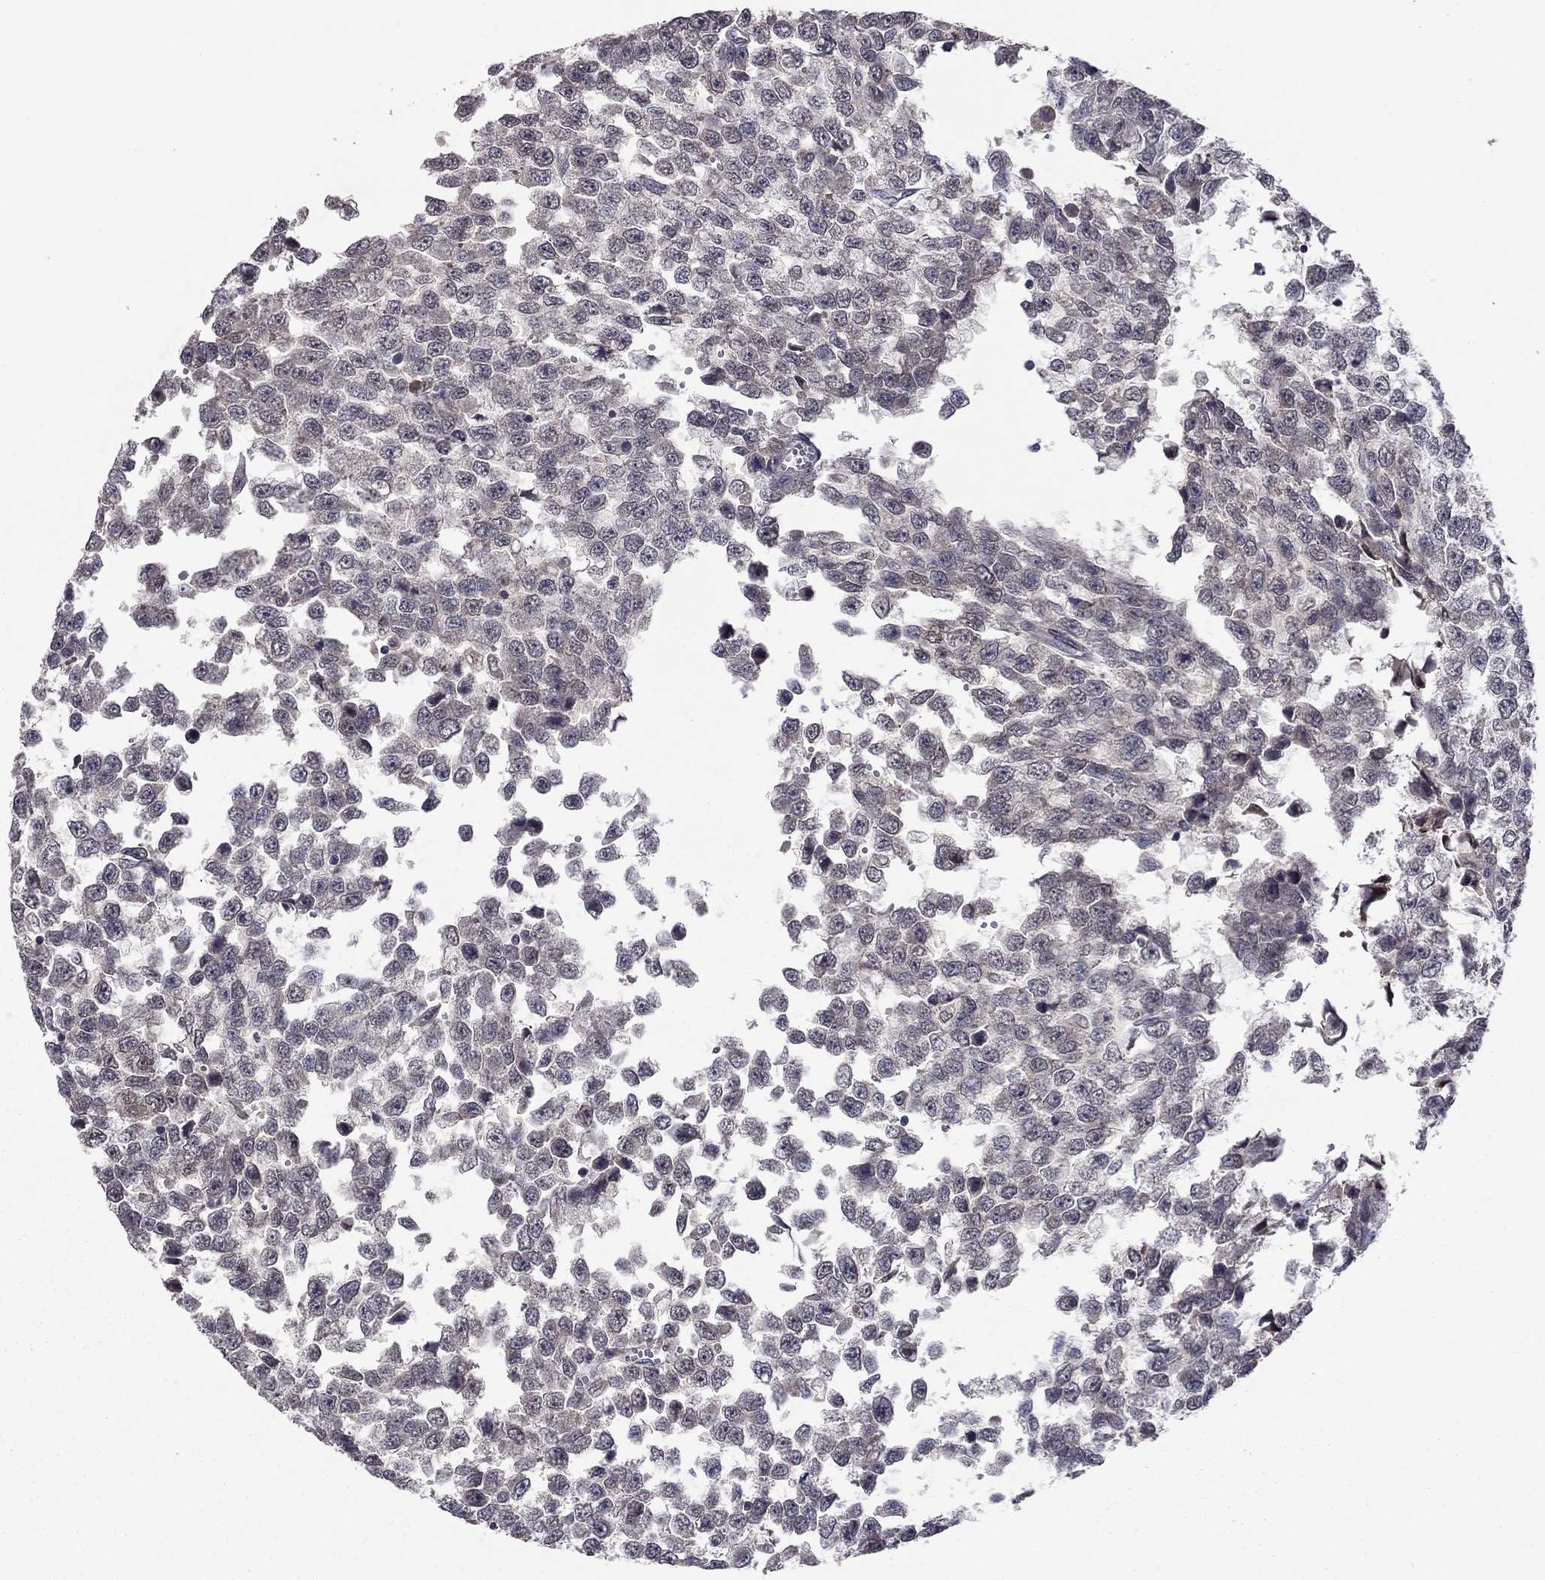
{"staining": {"intensity": "negative", "quantity": "none", "location": "none"}, "tissue": "testis cancer", "cell_type": "Tumor cells", "image_type": "cancer", "snomed": [{"axis": "morphology", "description": "Normal tissue, NOS"}, {"axis": "morphology", "description": "Seminoma, NOS"}, {"axis": "topography", "description": "Testis"}, {"axis": "topography", "description": "Epididymis"}], "caption": "This is an immunohistochemistry image of human testis cancer. There is no expression in tumor cells.", "gene": "TSNARE1", "patient": {"sex": "male", "age": 34}}